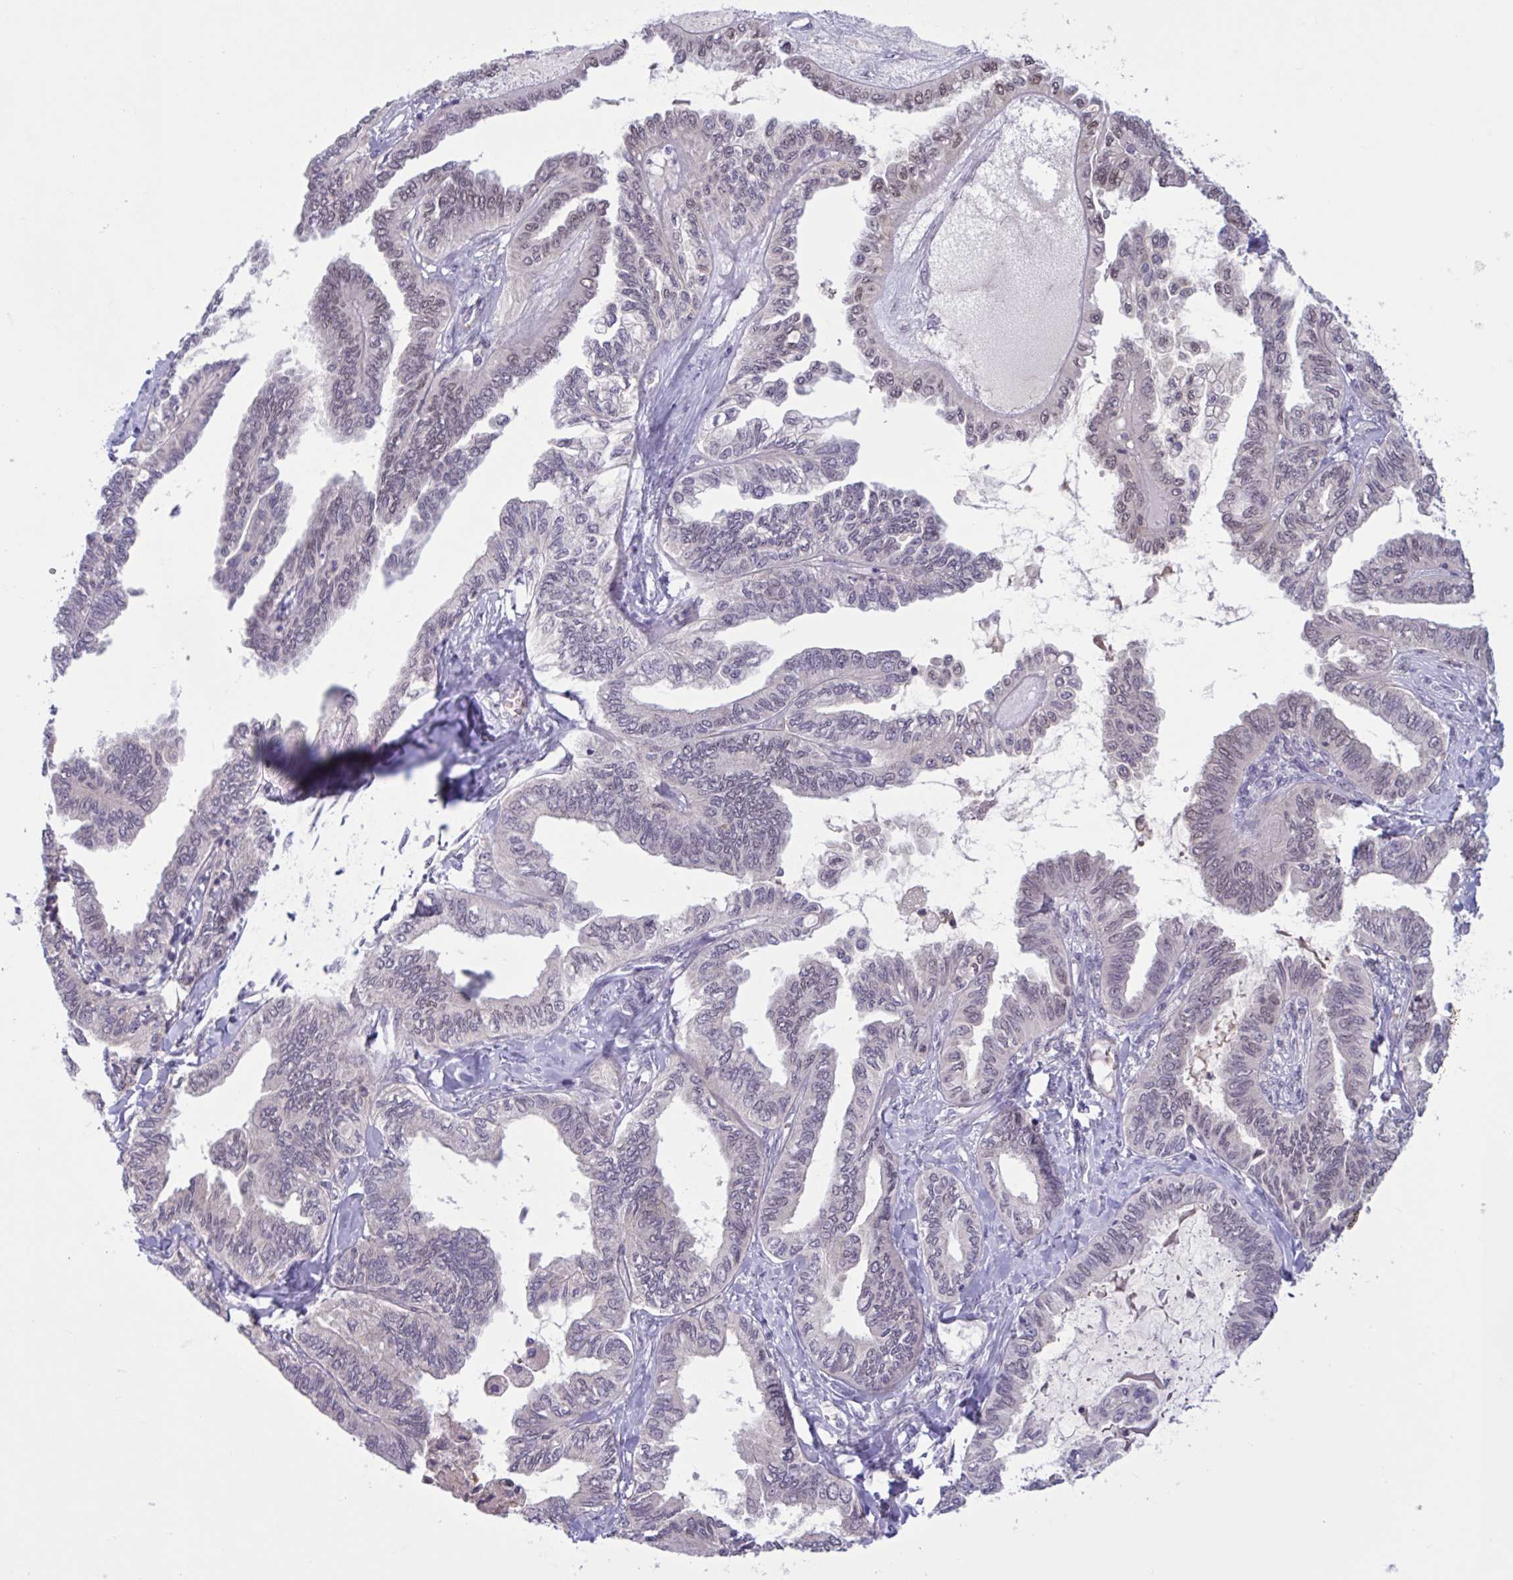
{"staining": {"intensity": "negative", "quantity": "none", "location": "none"}, "tissue": "ovarian cancer", "cell_type": "Tumor cells", "image_type": "cancer", "snomed": [{"axis": "morphology", "description": "Carcinoma, endometroid"}, {"axis": "topography", "description": "Ovary"}], "caption": "IHC histopathology image of ovarian cancer stained for a protein (brown), which shows no staining in tumor cells.", "gene": "RBL1", "patient": {"sex": "female", "age": 70}}